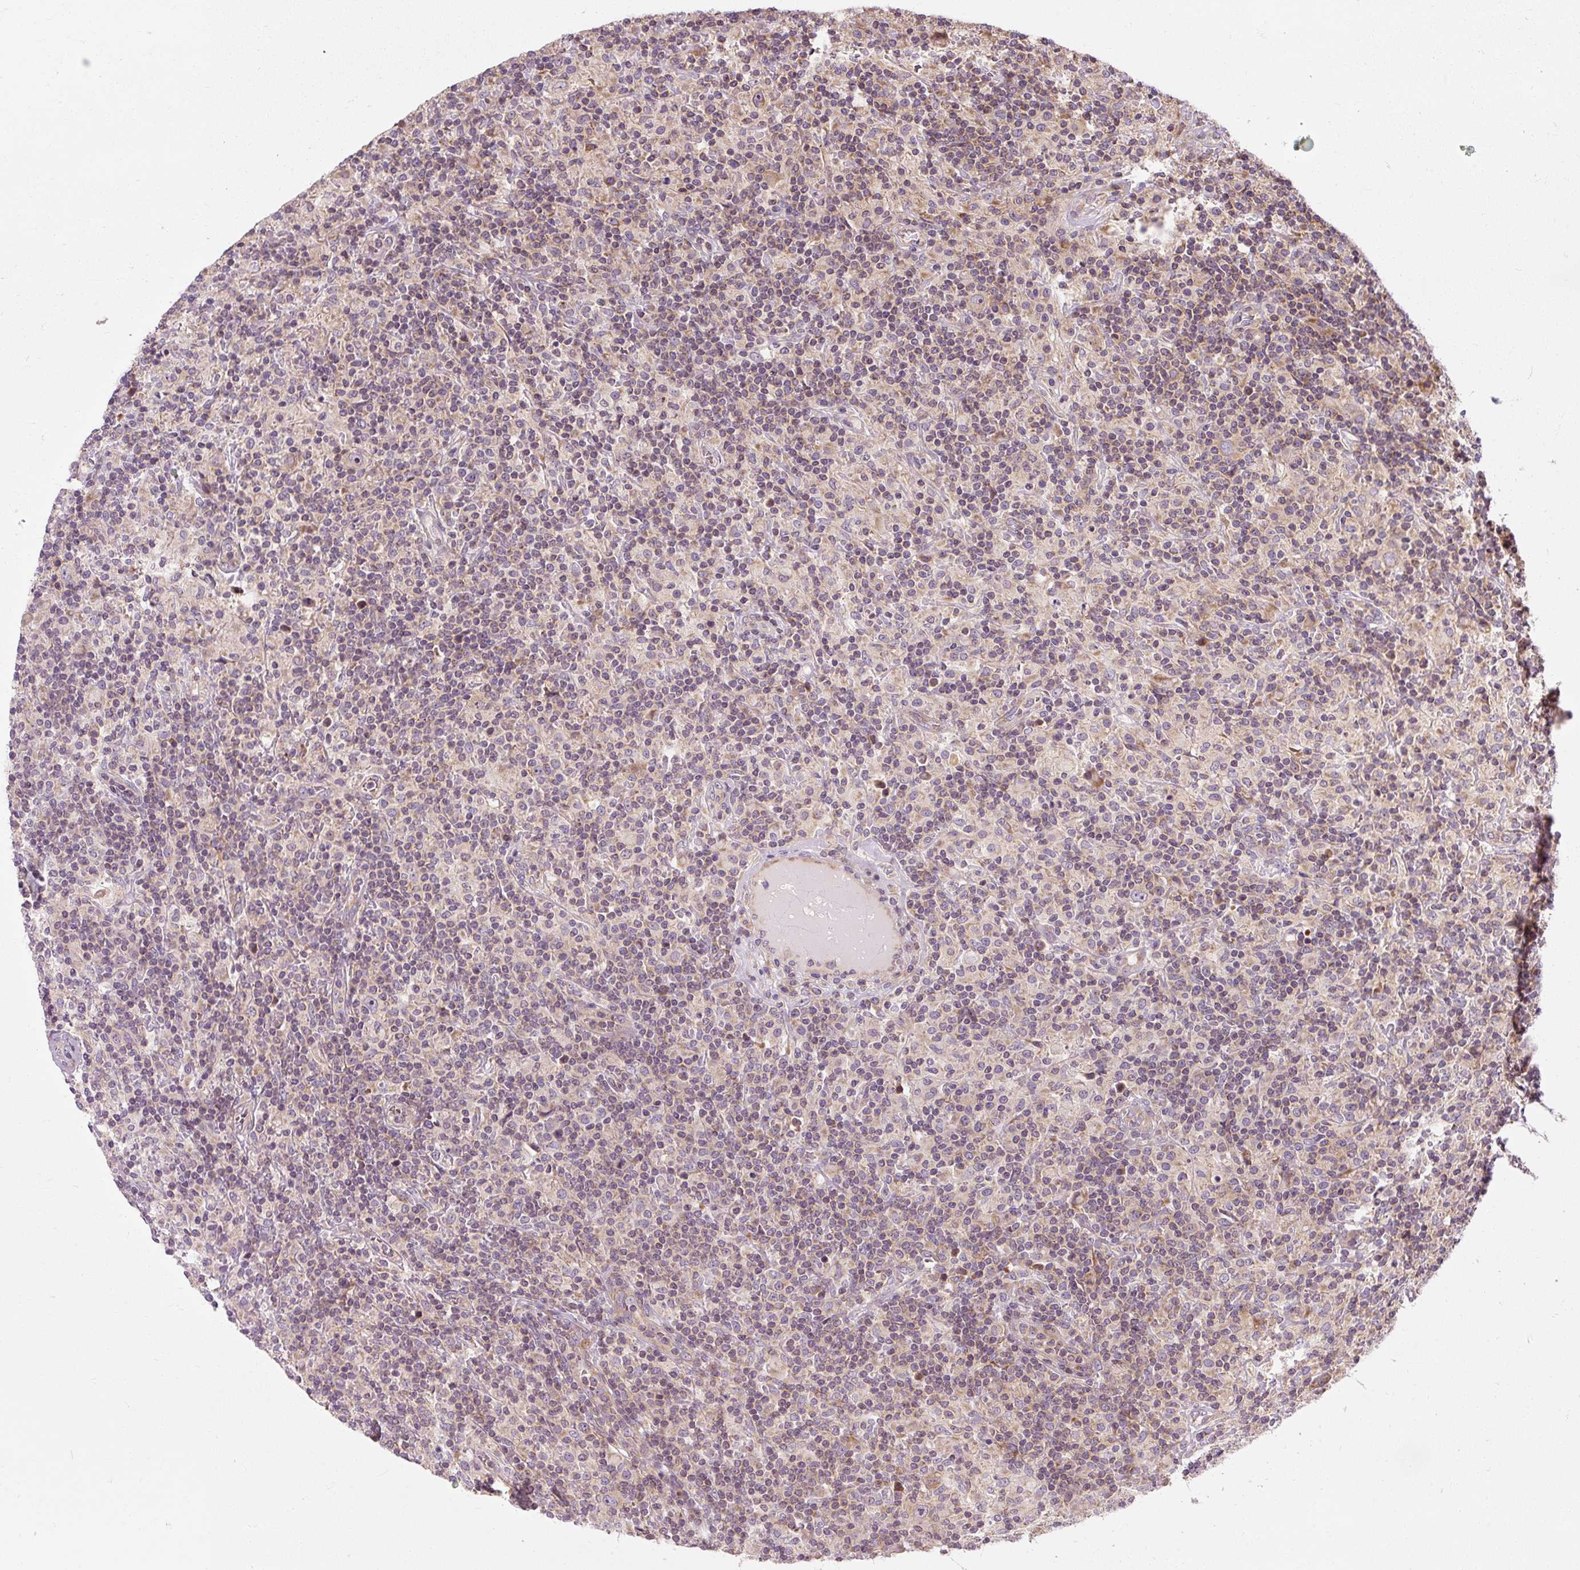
{"staining": {"intensity": "weak", "quantity": "<25%", "location": "cytoplasmic/membranous"}, "tissue": "lymphoma", "cell_type": "Tumor cells", "image_type": "cancer", "snomed": [{"axis": "morphology", "description": "Hodgkin's disease, NOS"}, {"axis": "topography", "description": "Lymph node"}], "caption": "DAB (3,3'-diaminobenzidine) immunohistochemical staining of human Hodgkin's disease exhibits no significant positivity in tumor cells.", "gene": "PRSS48", "patient": {"sex": "male", "age": 70}}